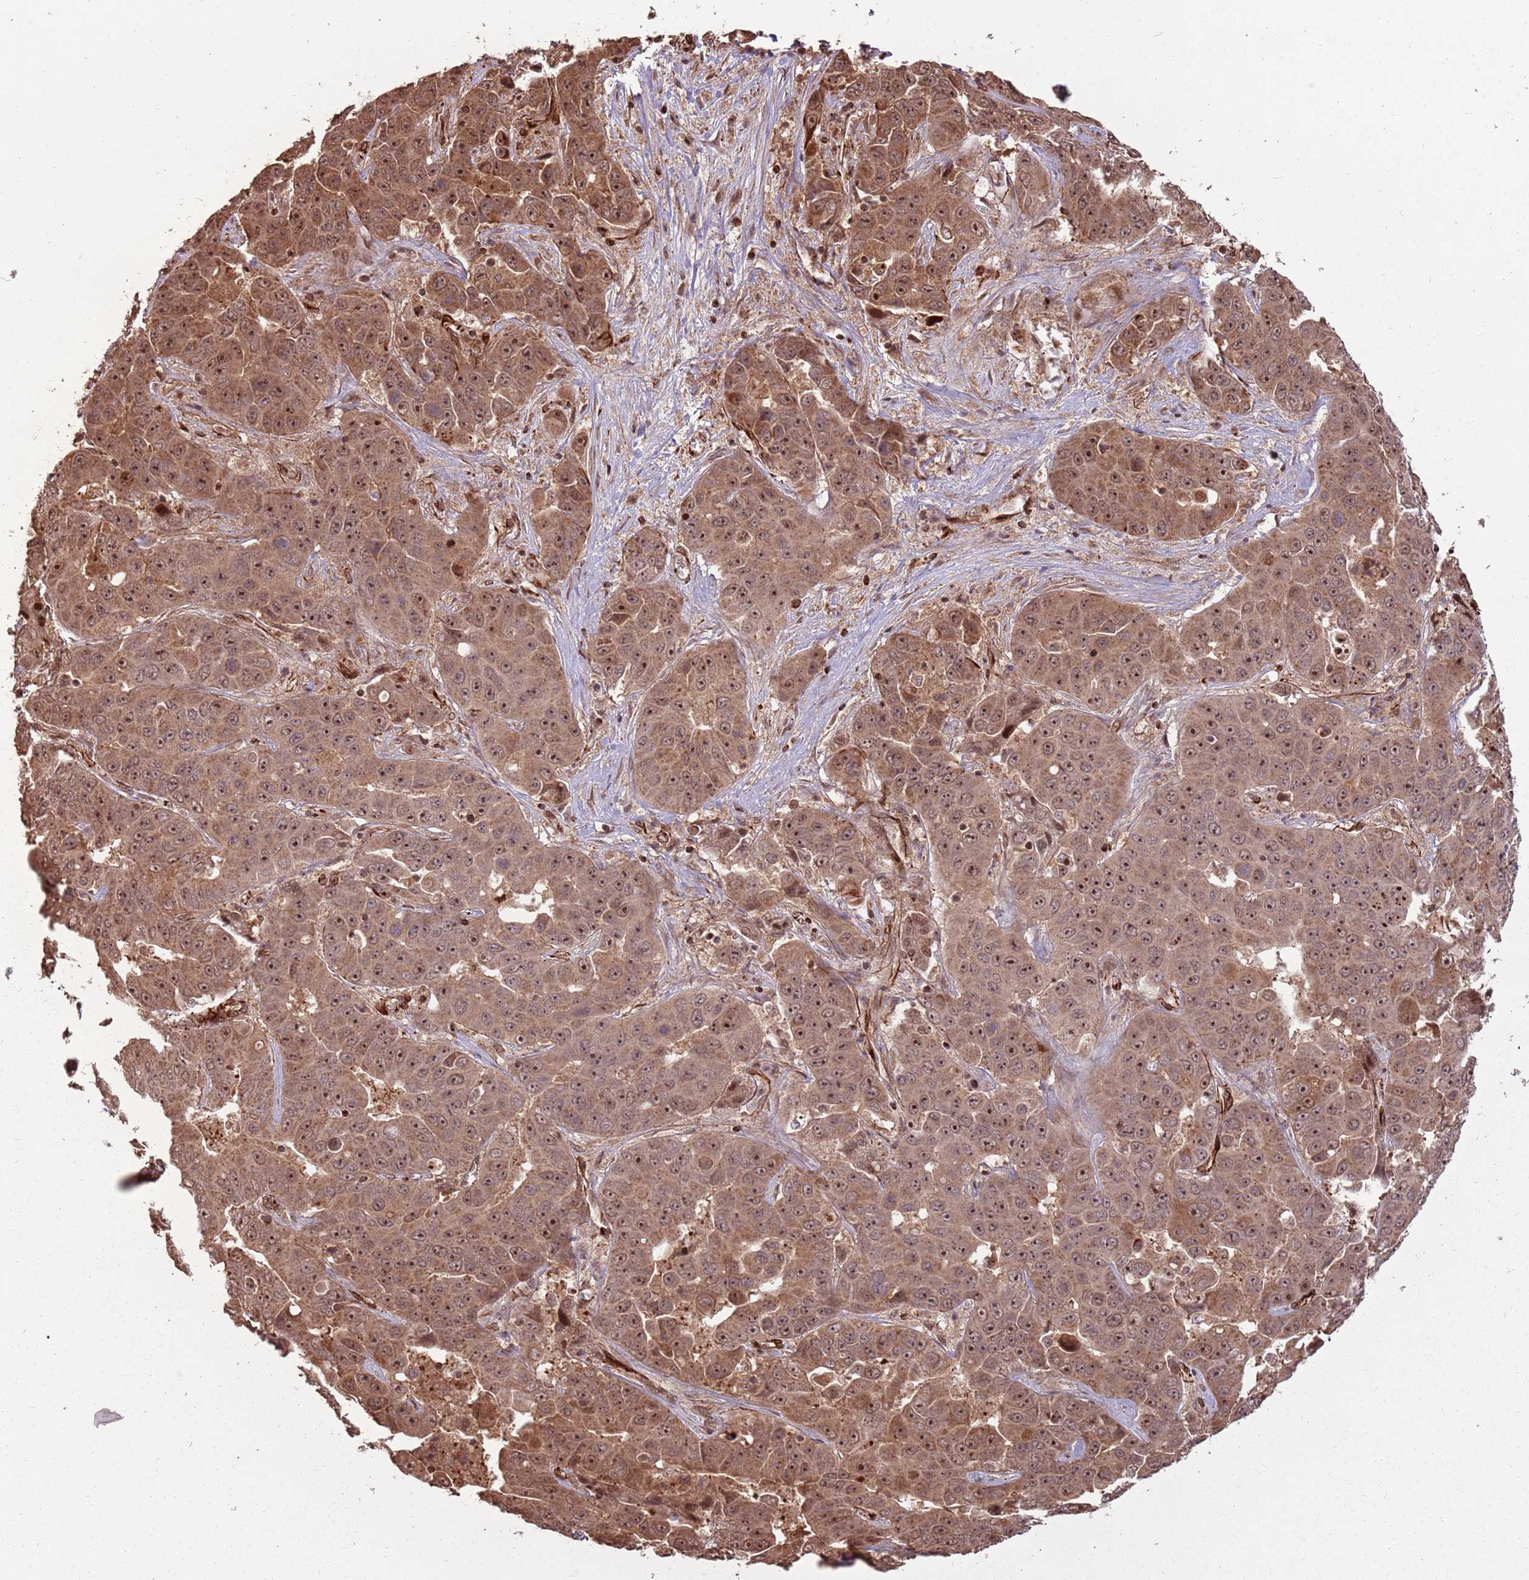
{"staining": {"intensity": "moderate", "quantity": ">75%", "location": "cytoplasmic/membranous,nuclear"}, "tissue": "liver cancer", "cell_type": "Tumor cells", "image_type": "cancer", "snomed": [{"axis": "morphology", "description": "Cholangiocarcinoma"}, {"axis": "topography", "description": "Liver"}], "caption": "Cholangiocarcinoma (liver) stained for a protein displays moderate cytoplasmic/membranous and nuclear positivity in tumor cells. The staining is performed using DAB (3,3'-diaminobenzidine) brown chromogen to label protein expression. The nuclei are counter-stained blue using hematoxylin.", "gene": "ADAMTS3", "patient": {"sex": "female", "age": 52}}